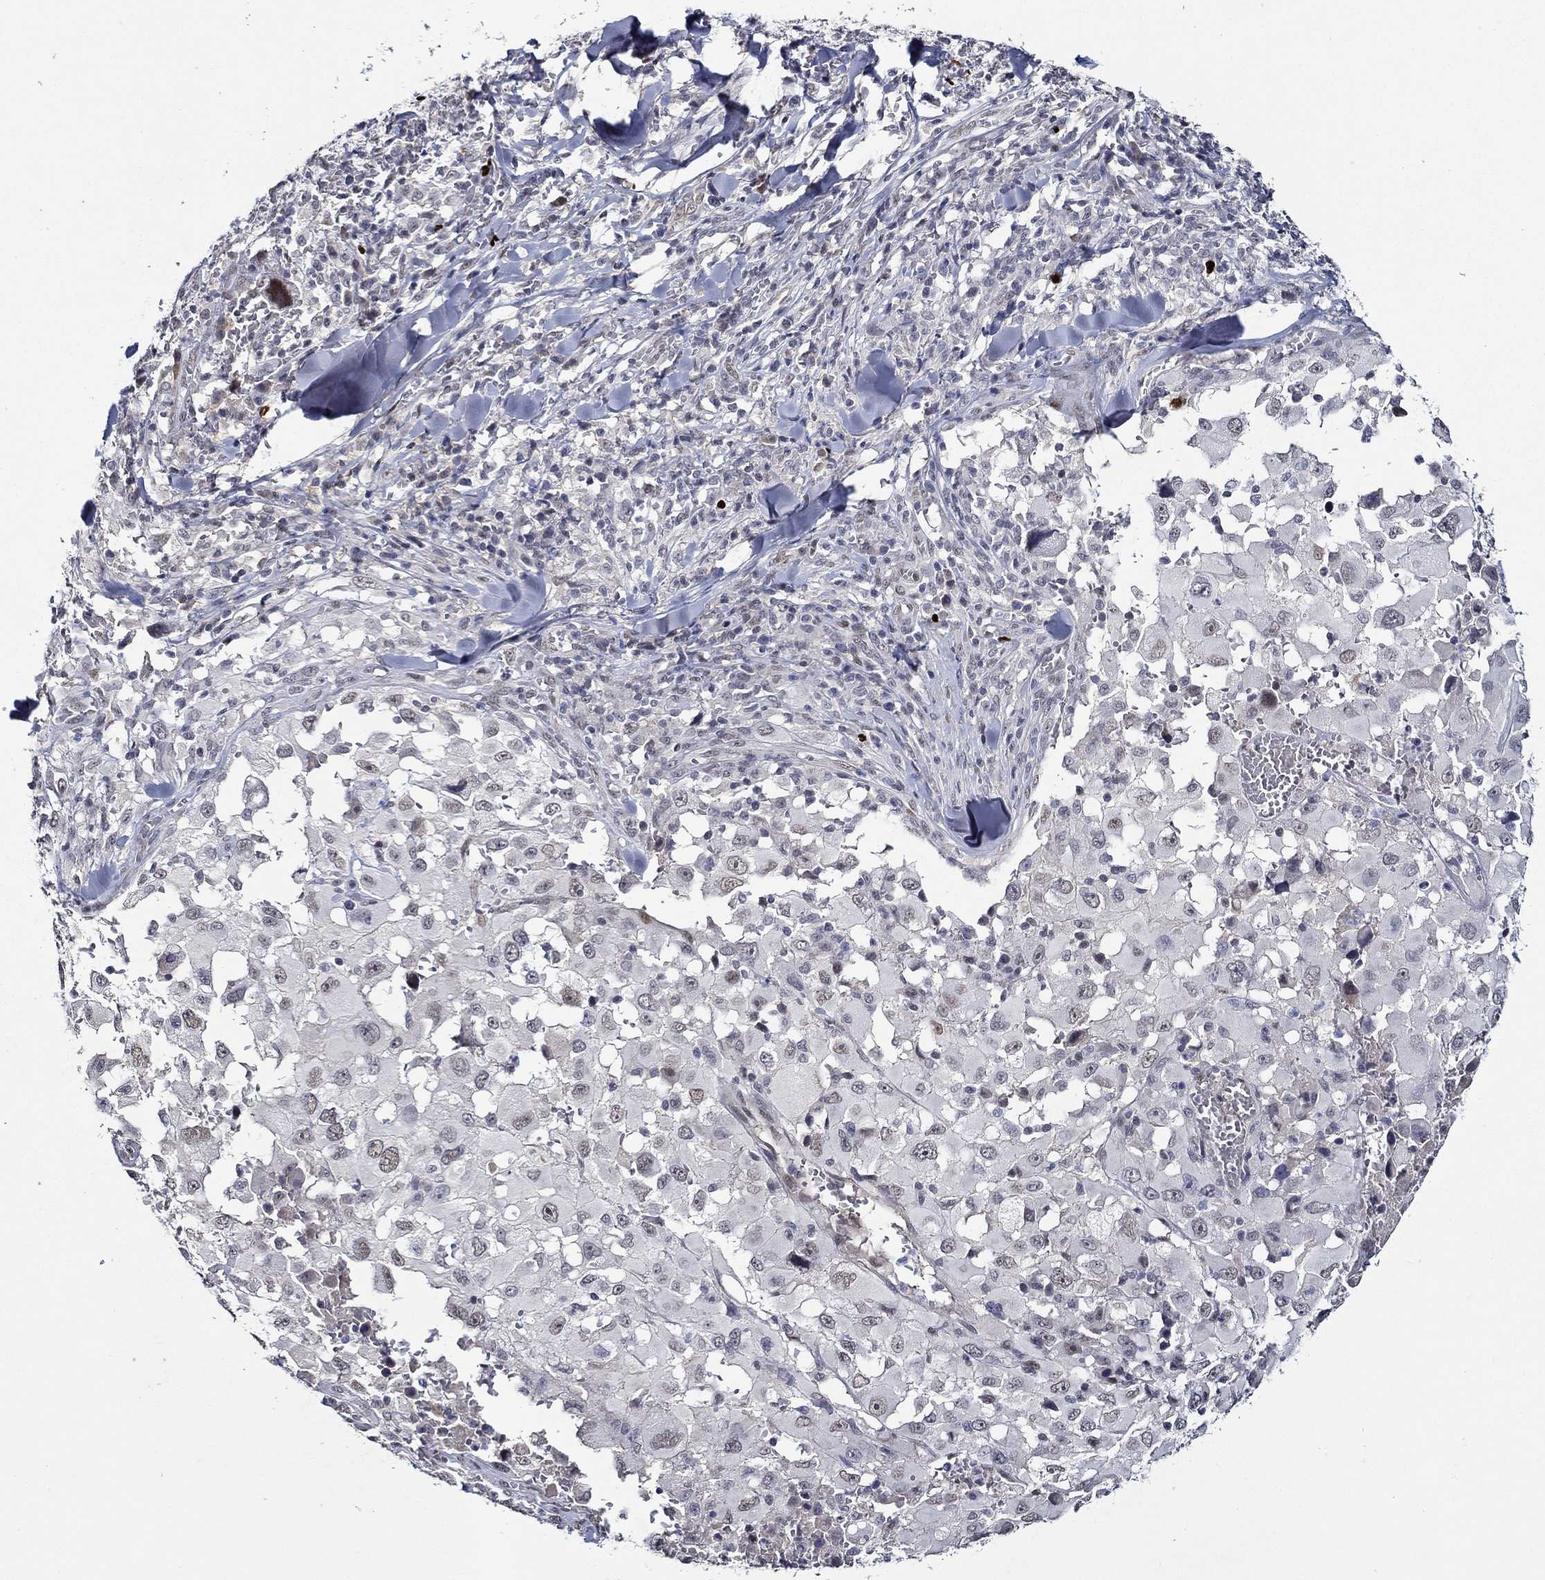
{"staining": {"intensity": "negative", "quantity": "none", "location": "none"}, "tissue": "melanoma", "cell_type": "Tumor cells", "image_type": "cancer", "snomed": [{"axis": "morphology", "description": "Malignant melanoma, Metastatic site"}, {"axis": "topography", "description": "Lymph node"}], "caption": "Malignant melanoma (metastatic site) was stained to show a protein in brown. There is no significant positivity in tumor cells. The staining is performed using DAB (3,3'-diaminobenzidine) brown chromogen with nuclei counter-stained in using hematoxylin.", "gene": "GATA2", "patient": {"sex": "male", "age": 50}}